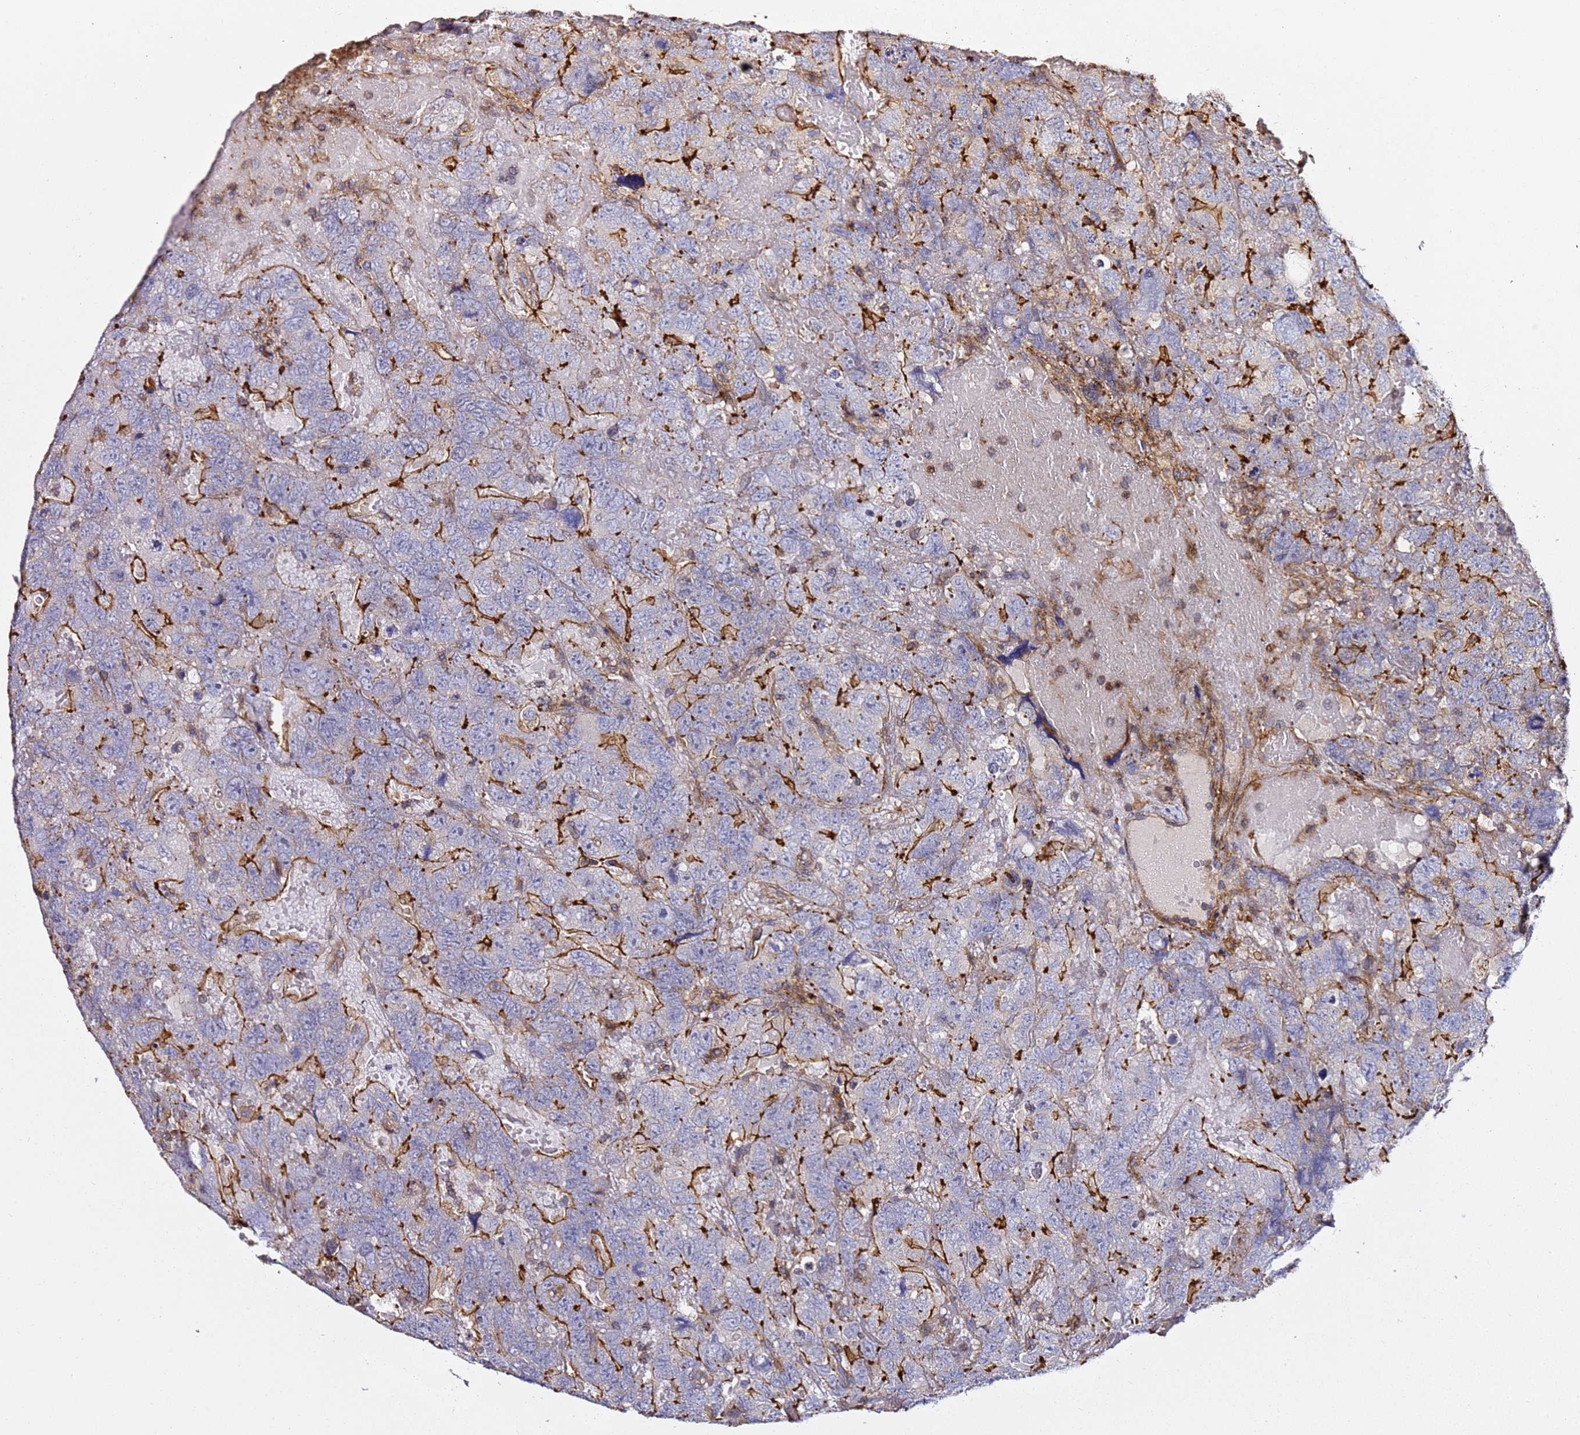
{"staining": {"intensity": "moderate", "quantity": "<25%", "location": "cytoplasmic/membranous"}, "tissue": "testis cancer", "cell_type": "Tumor cells", "image_type": "cancer", "snomed": [{"axis": "morphology", "description": "Carcinoma, Embryonal, NOS"}, {"axis": "topography", "description": "Testis"}], "caption": "Immunohistochemistry micrograph of neoplastic tissue: human testis embryonal carcinoma stained using IHC reveals low levels of moderate protein expression localized specifically in the cytoplasmic/membranous of tumor cells, appearing as a cytoplasmic/membranous brown color.", "gene": "ZFP36L2", "patient": {"sex": "male", "age": 45}}